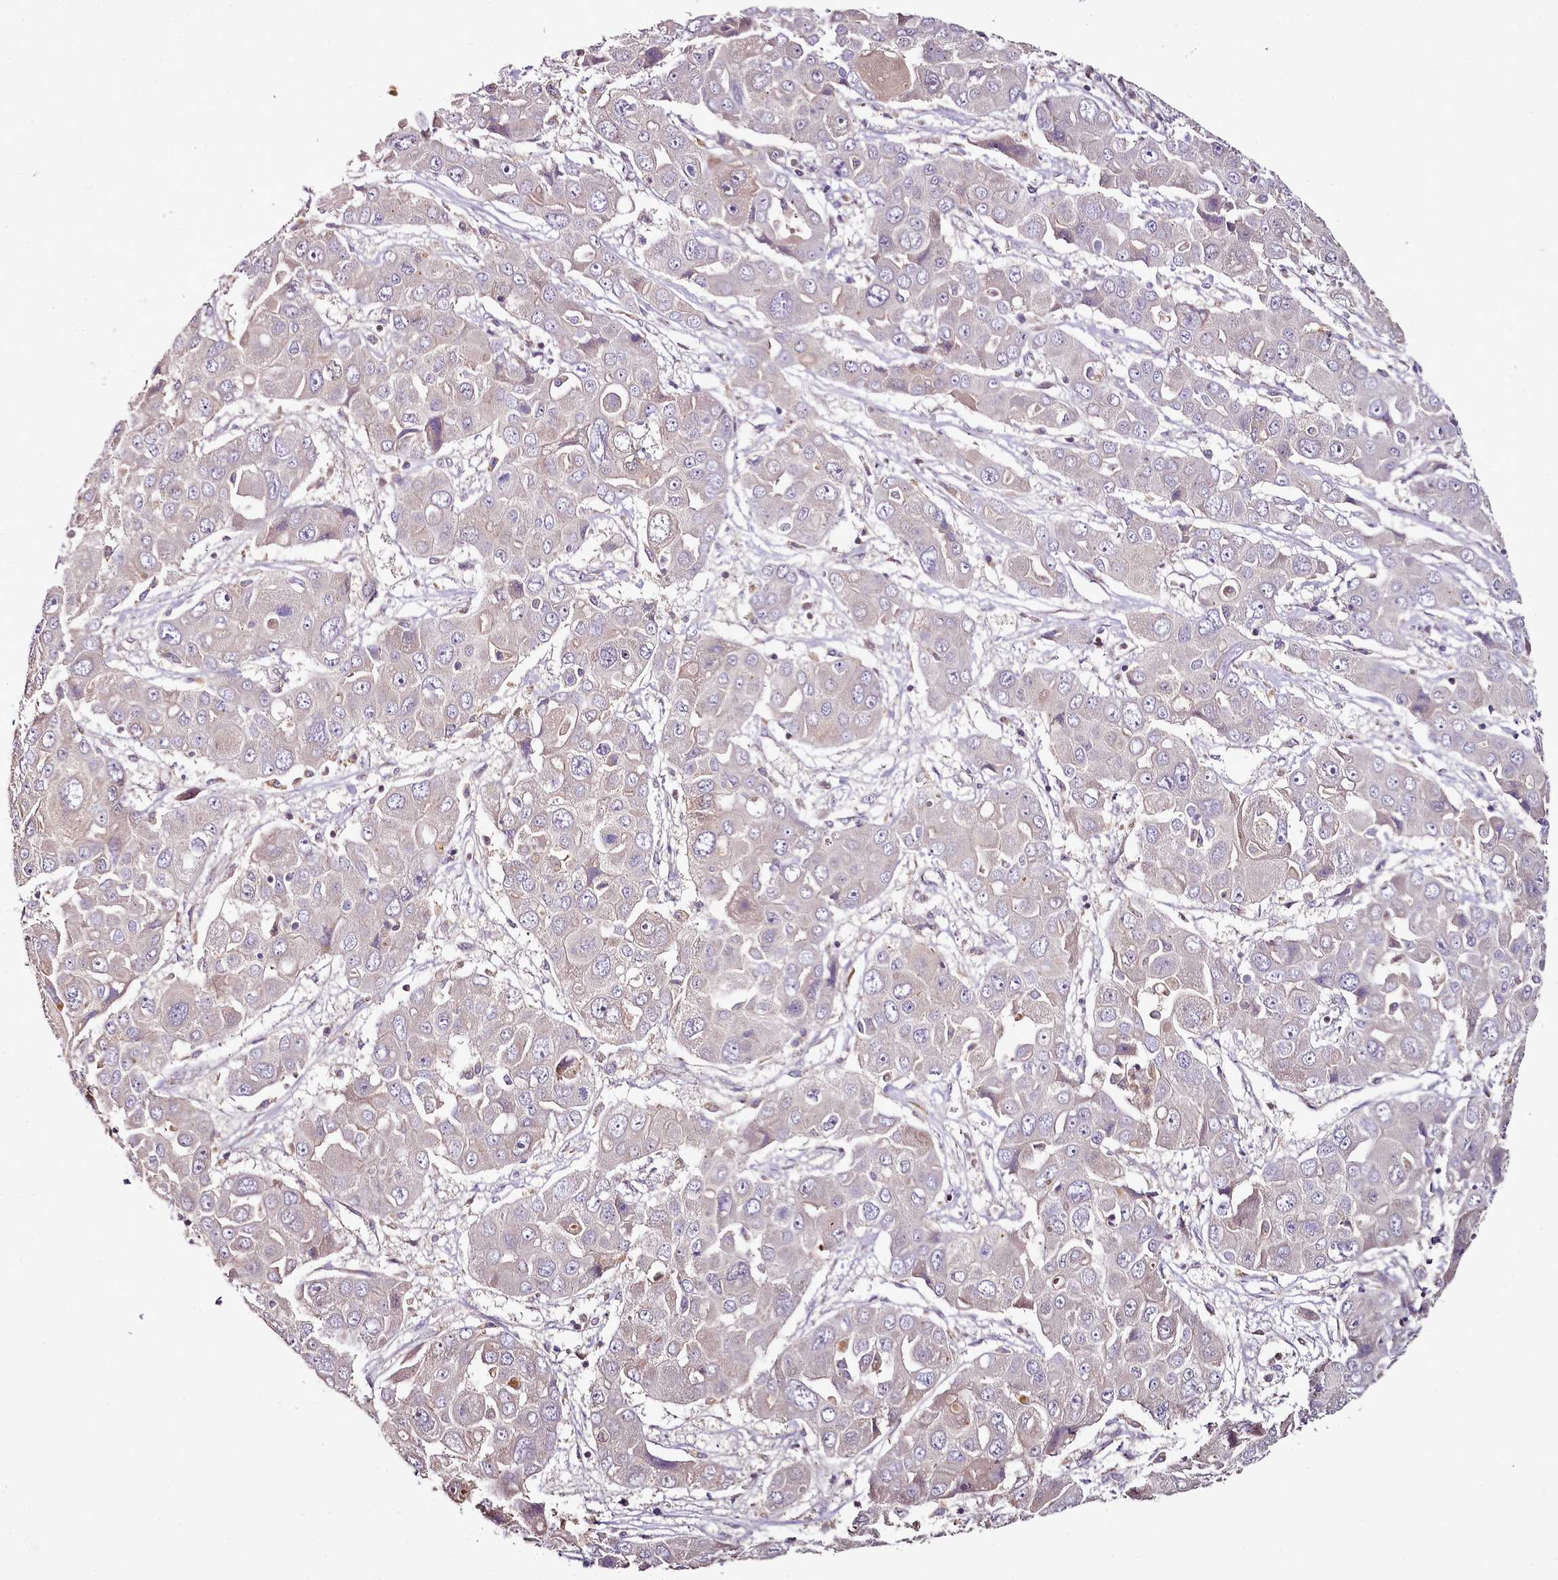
{"staining": {"intensity": "negative", "quantity": "none", "location": "none"}, "tissue": "liver cancer", "cell_type": "Tumor cells", "image_type": "cancer", "snomed": [{"axis": "morphology", "description": "Cholangiocarcinoma"}, {"axis": "topography", "description": "Liver"}], "caption": "Tumor cells are negative for protein expression in human liver cancer. (Brightfield microscopy of DAB (3,3'-diaminobenzidine) immunohistochemistry at high magnification).", "gene": "ACSS1", "patient": {"sex": "male", "age": 67}}